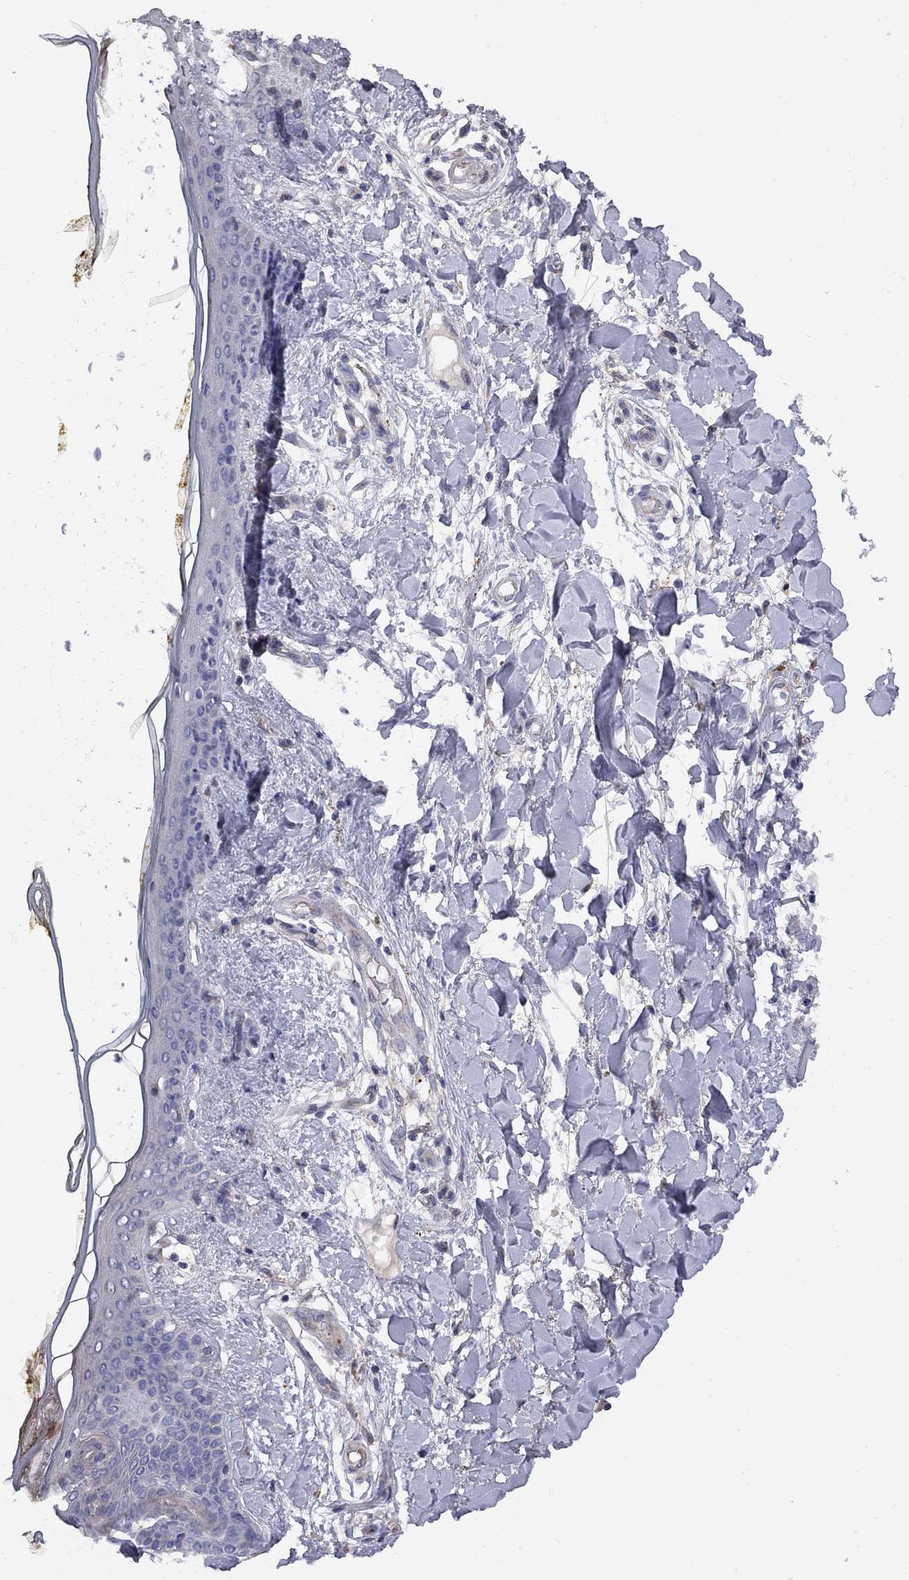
{"staining": {"intensity": "negative", "quantity": "none", "location": "none"}, "tissue": "skin", "cell_type": "Fibroblasts", "image_type": "normal", "snomed": [{"axis": "morphology", "description": "Normal tissue, NOS"}, {"axis": "topography", "description": "Skin"}], "caption": "IHC micrograph of unremarkable human skin stained for a protein (brown), which exhibits no staining in fibroblasts.", "gene": "MTHFR", "patient": {"sex": "female", "age": 34}}